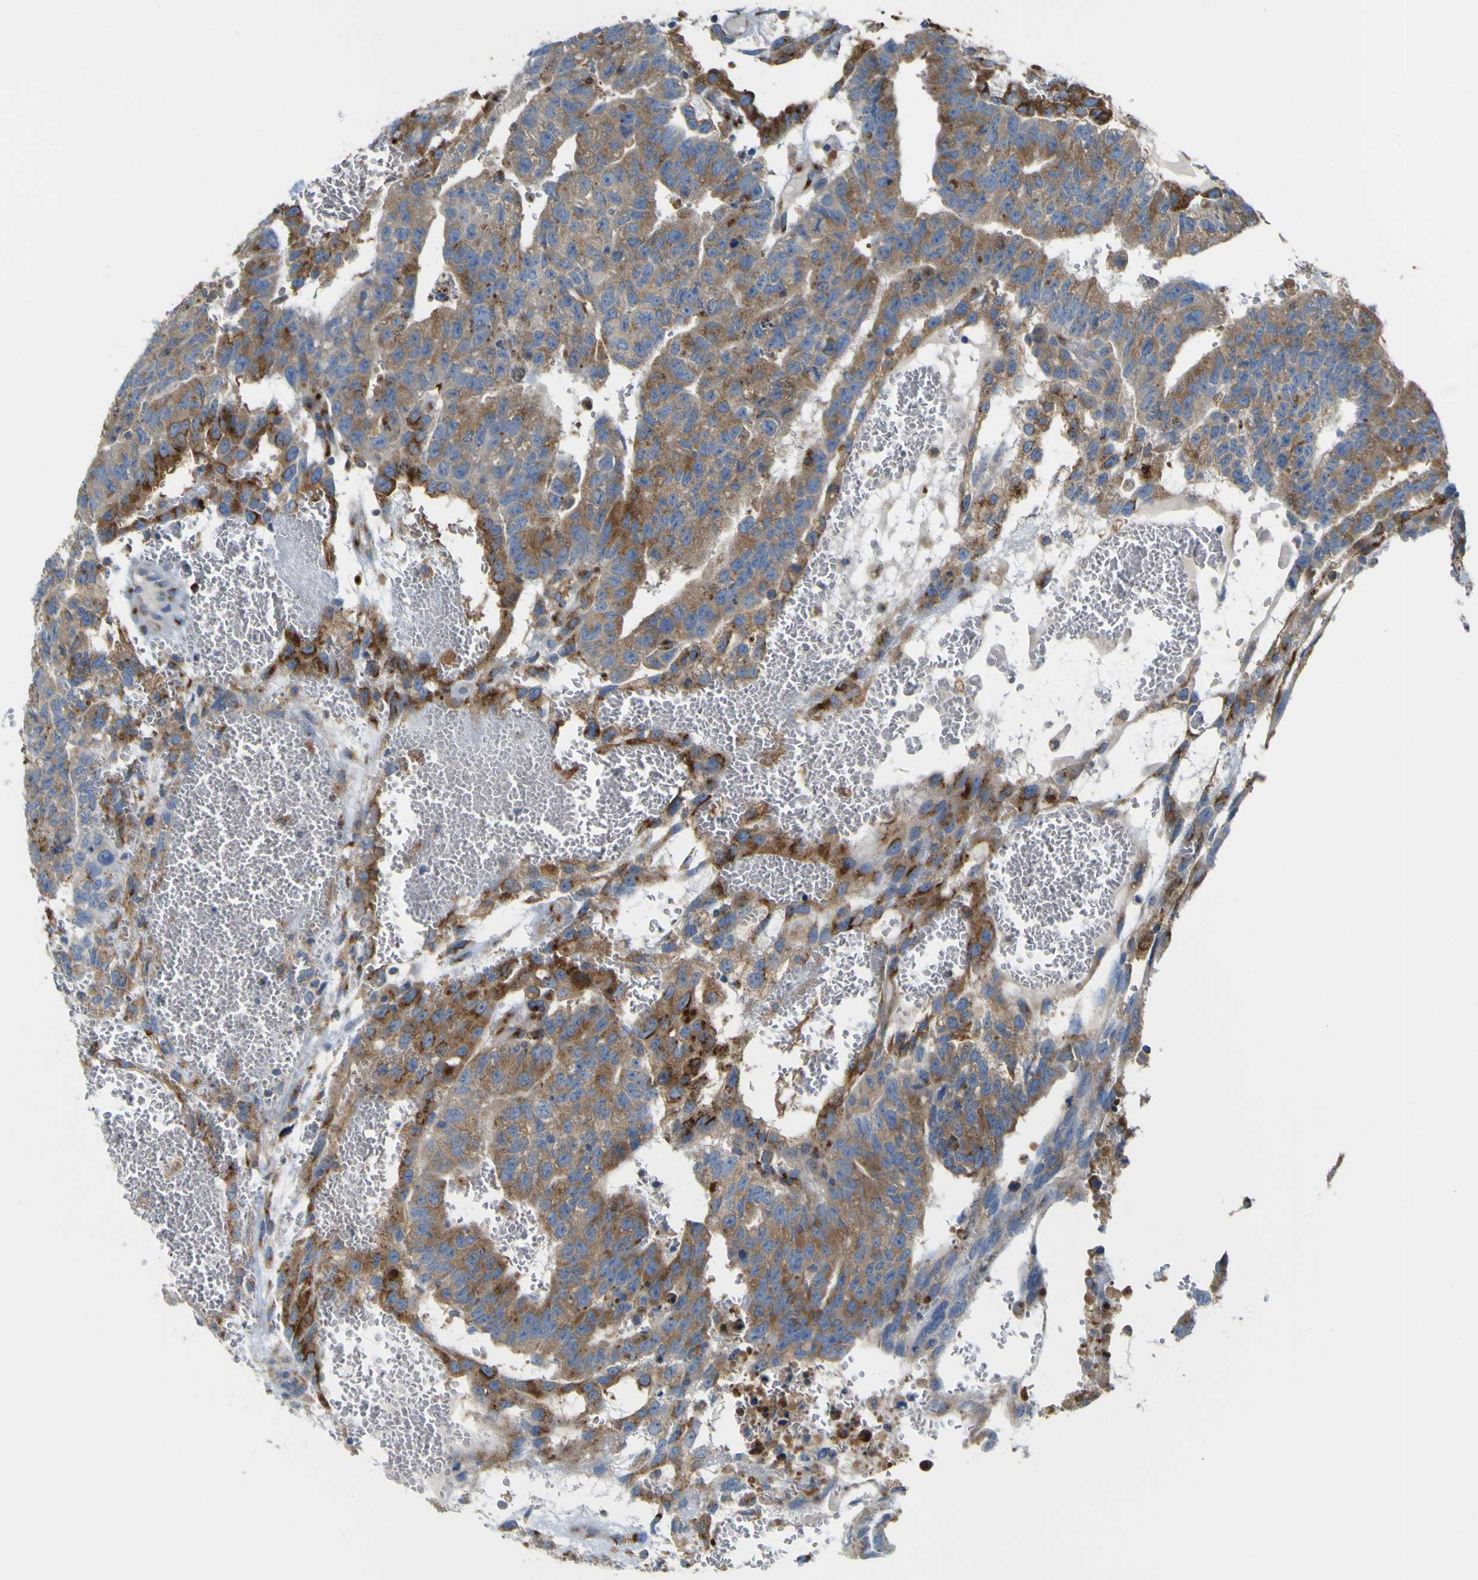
{"staining": {"intensity": "moderate", "quantity": ">75%", "location": "cytoplasmic/membranous"}, "tissue": "testis cancer", "cell_type": "Tumor cells", "image_type": "cancer", "snomed": [{"axis": "morphology", "description": "Seminoma, NOS"}, {"axis": "morphology", "description": "Carcinoma, Embryonal, NOS"}, {"axis": "topography", "description": "Testis"}], "caption": "Immunohistochemistry (DAB (3,3'-diaminobenzidine)) staining of seminoma (testis) shows moderate cytoplasmic/membranous protein staining in about >75% of tumor cells.", "gene": "IGF2R", "patient": {"sex": "male", "age": 52}}